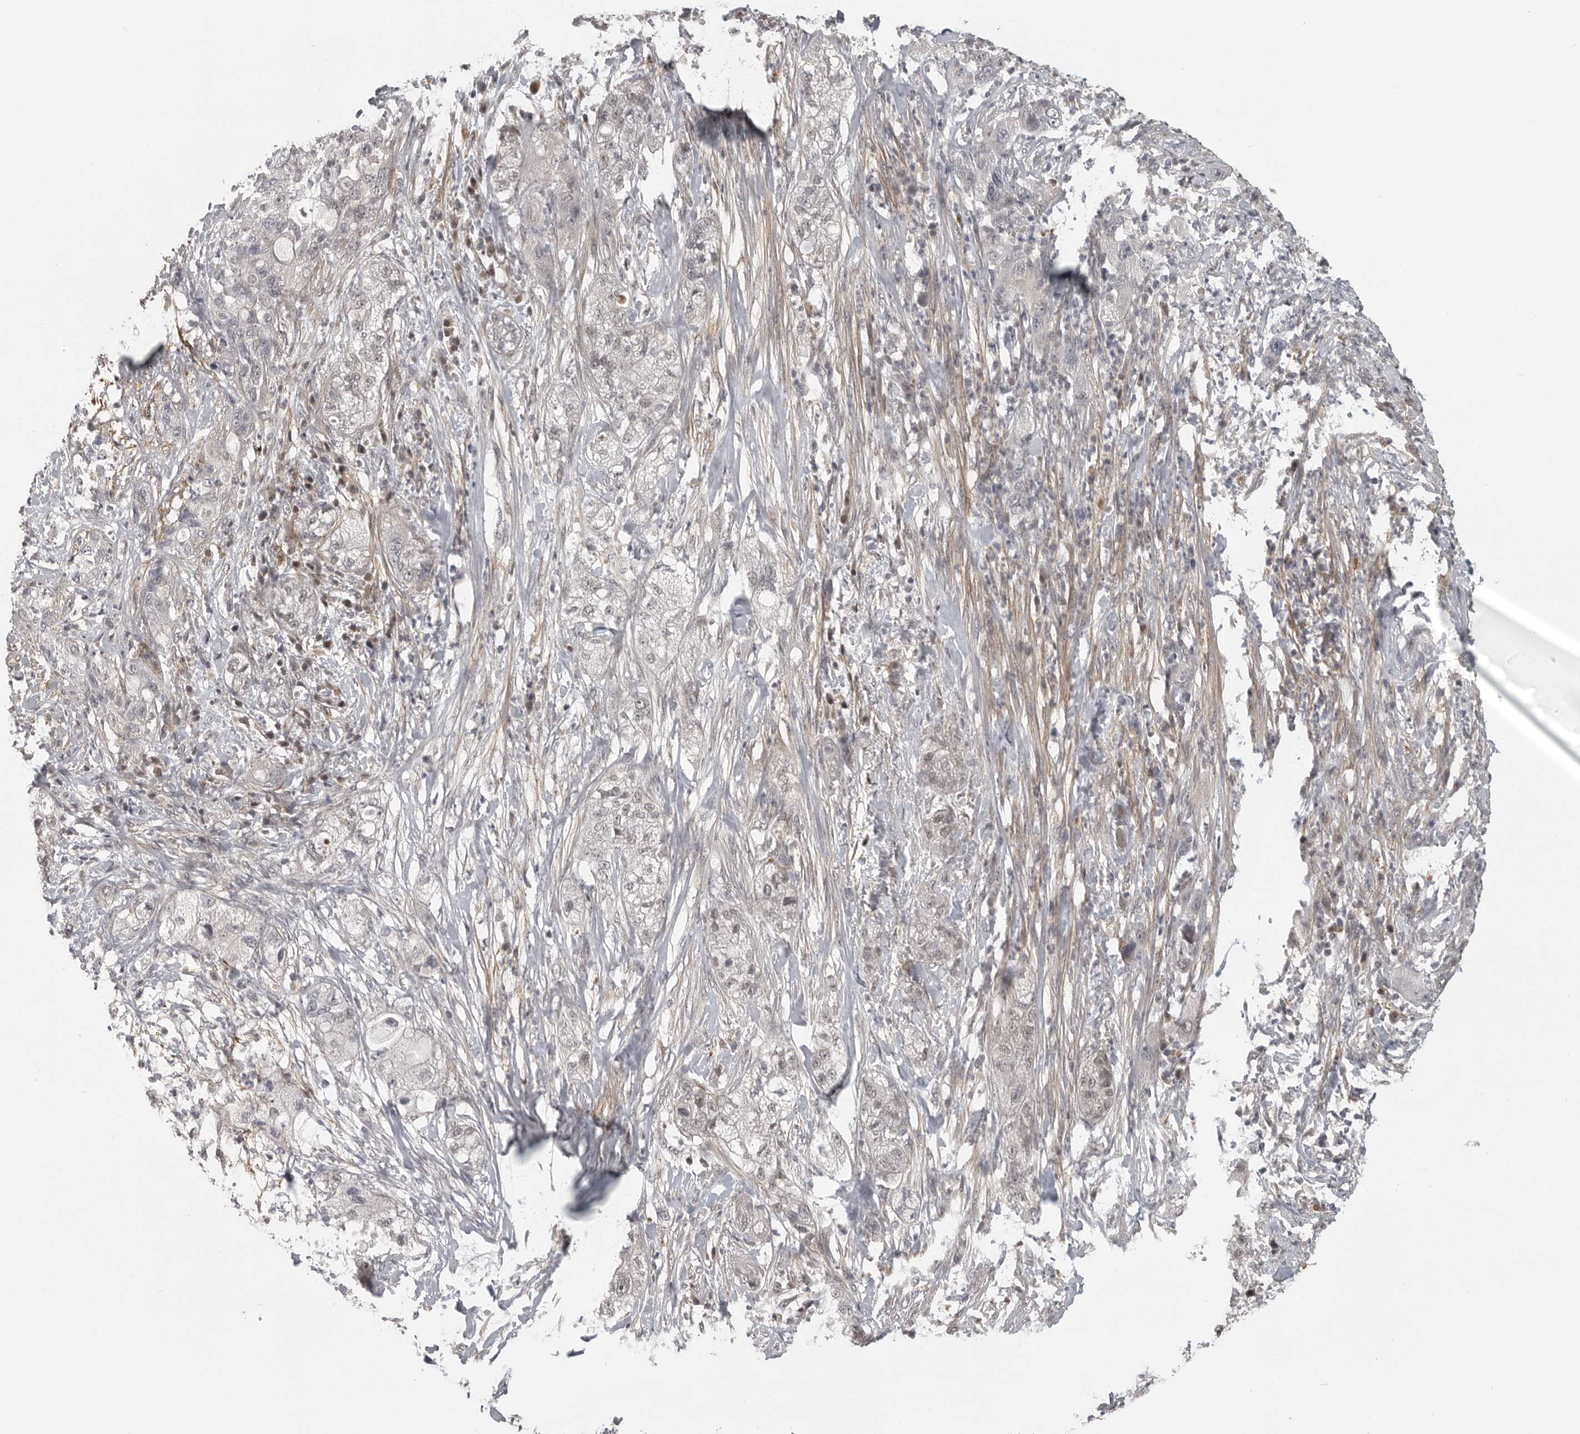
{"staining": {"intensity": "weak", "quantity": "25%-75%", "location": "cytoplasmic/membranous,nuclear"}, "tissue": "pancreatic cancer", "cell_type": "Tumor cells", "image_type": "cancer", "snomed": [{"axis": "morphology", "description": "Adenocarcinoma, NOS"}, {"axis": "topography", "description": "Pancreas"}], "caption": "A histopathology image showing weak cytoplasmic/membranous and nuclear expression in about 25%-75% of tumor cells in pancreatic cancer (adenocarcinoma), as visualized by brown immunohistochemical staining.", "gene": "UROD", "patient": {"sex": "female", "age": 78}}